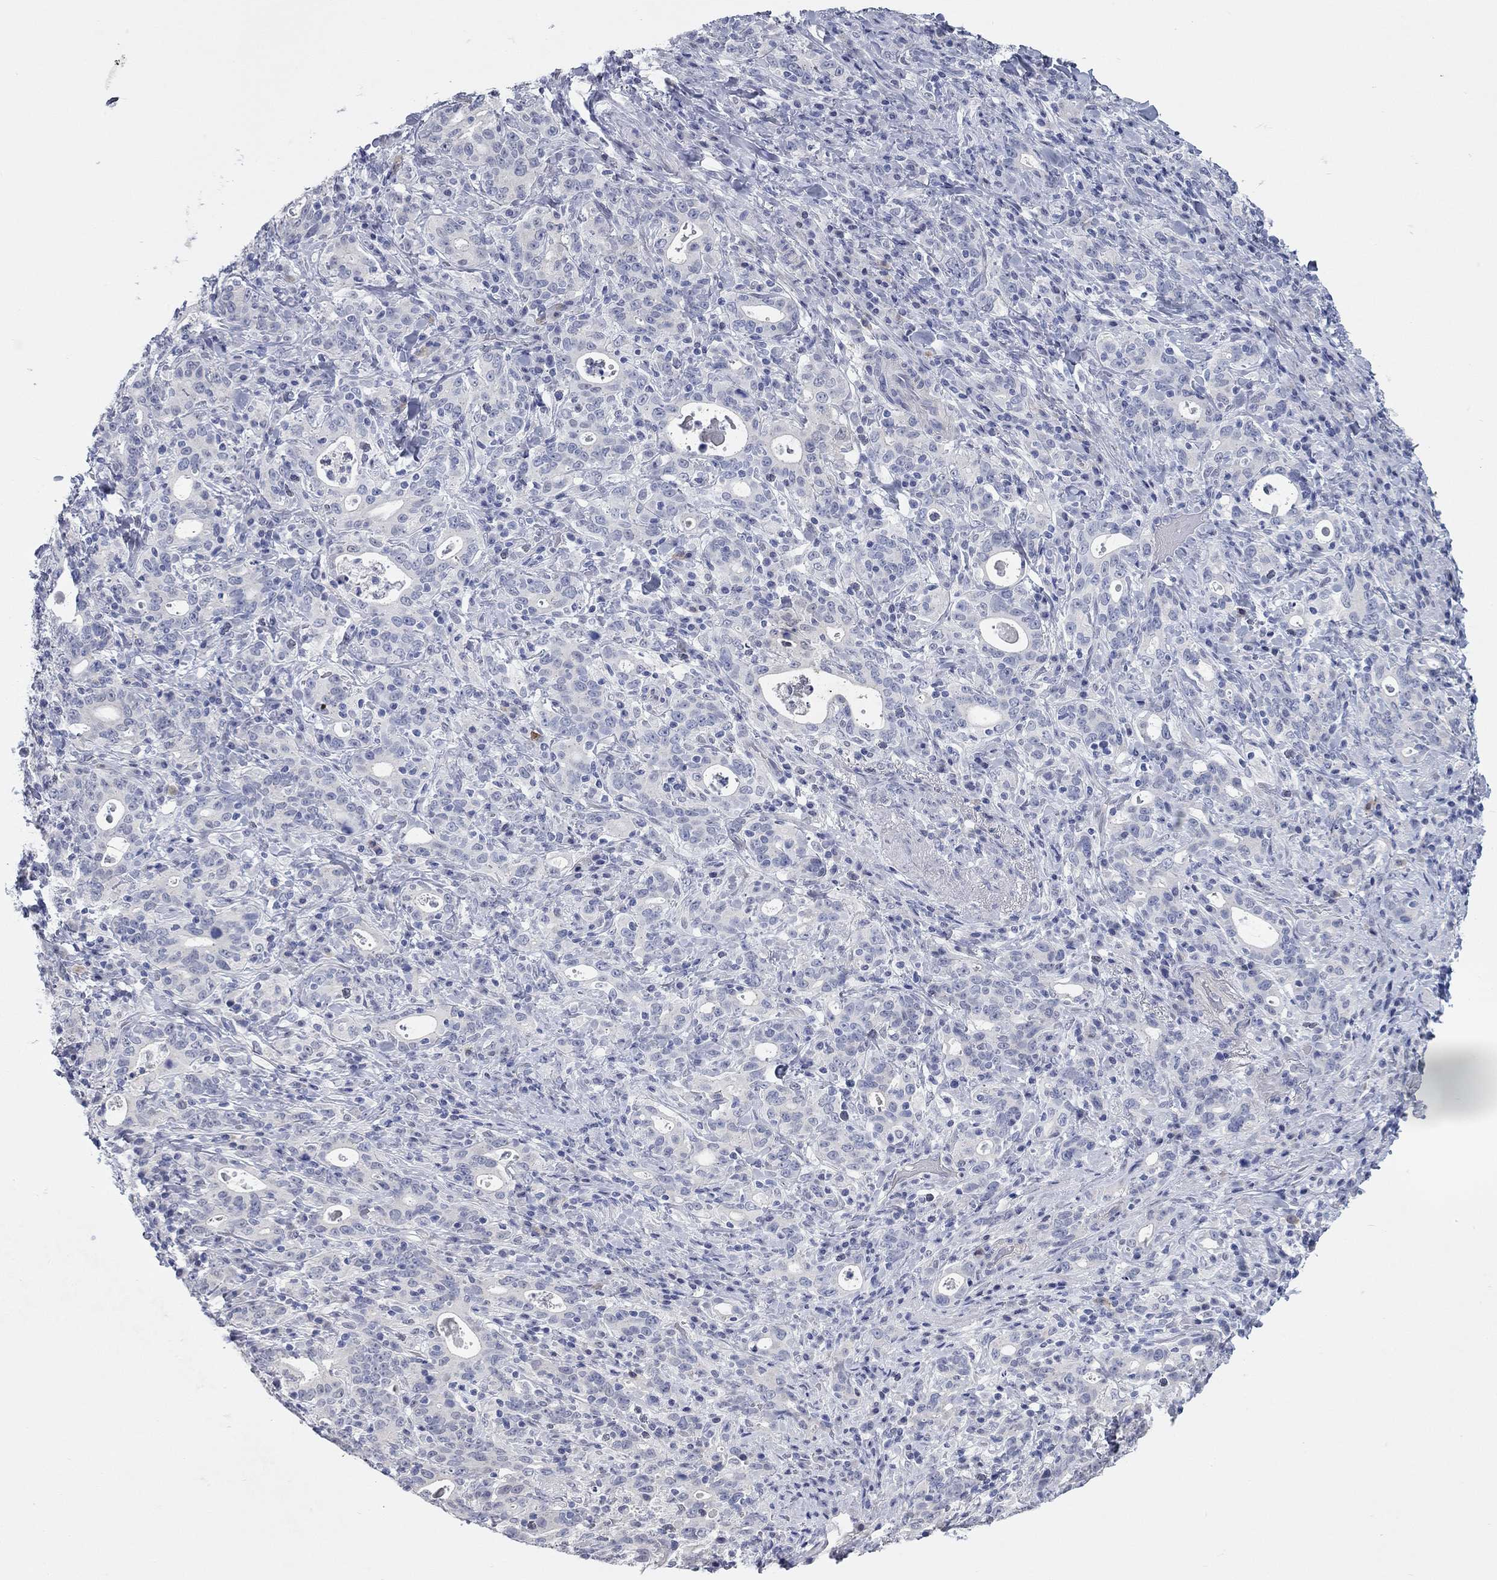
{"staining": {"intensity": "negative", "quantity": "none", "location": "none"}, "tissue": "stomach cancer", "cell_type": "Tumor cells", "image_type": "cancer", "snomed": [{"axis": "morphology", "description": "Adenocarcinoma, NOS"}, {"axis": "topography", "description": "Stomach"}], "caption": "DAB (3,3'-diaminobenzidine) immunohistochemical staining of human stomach adenocarcinoma demonstrates no significant expression in tumor cells.", "gene": "WASF3", "patient": {"sex": "male", "age": 79}}